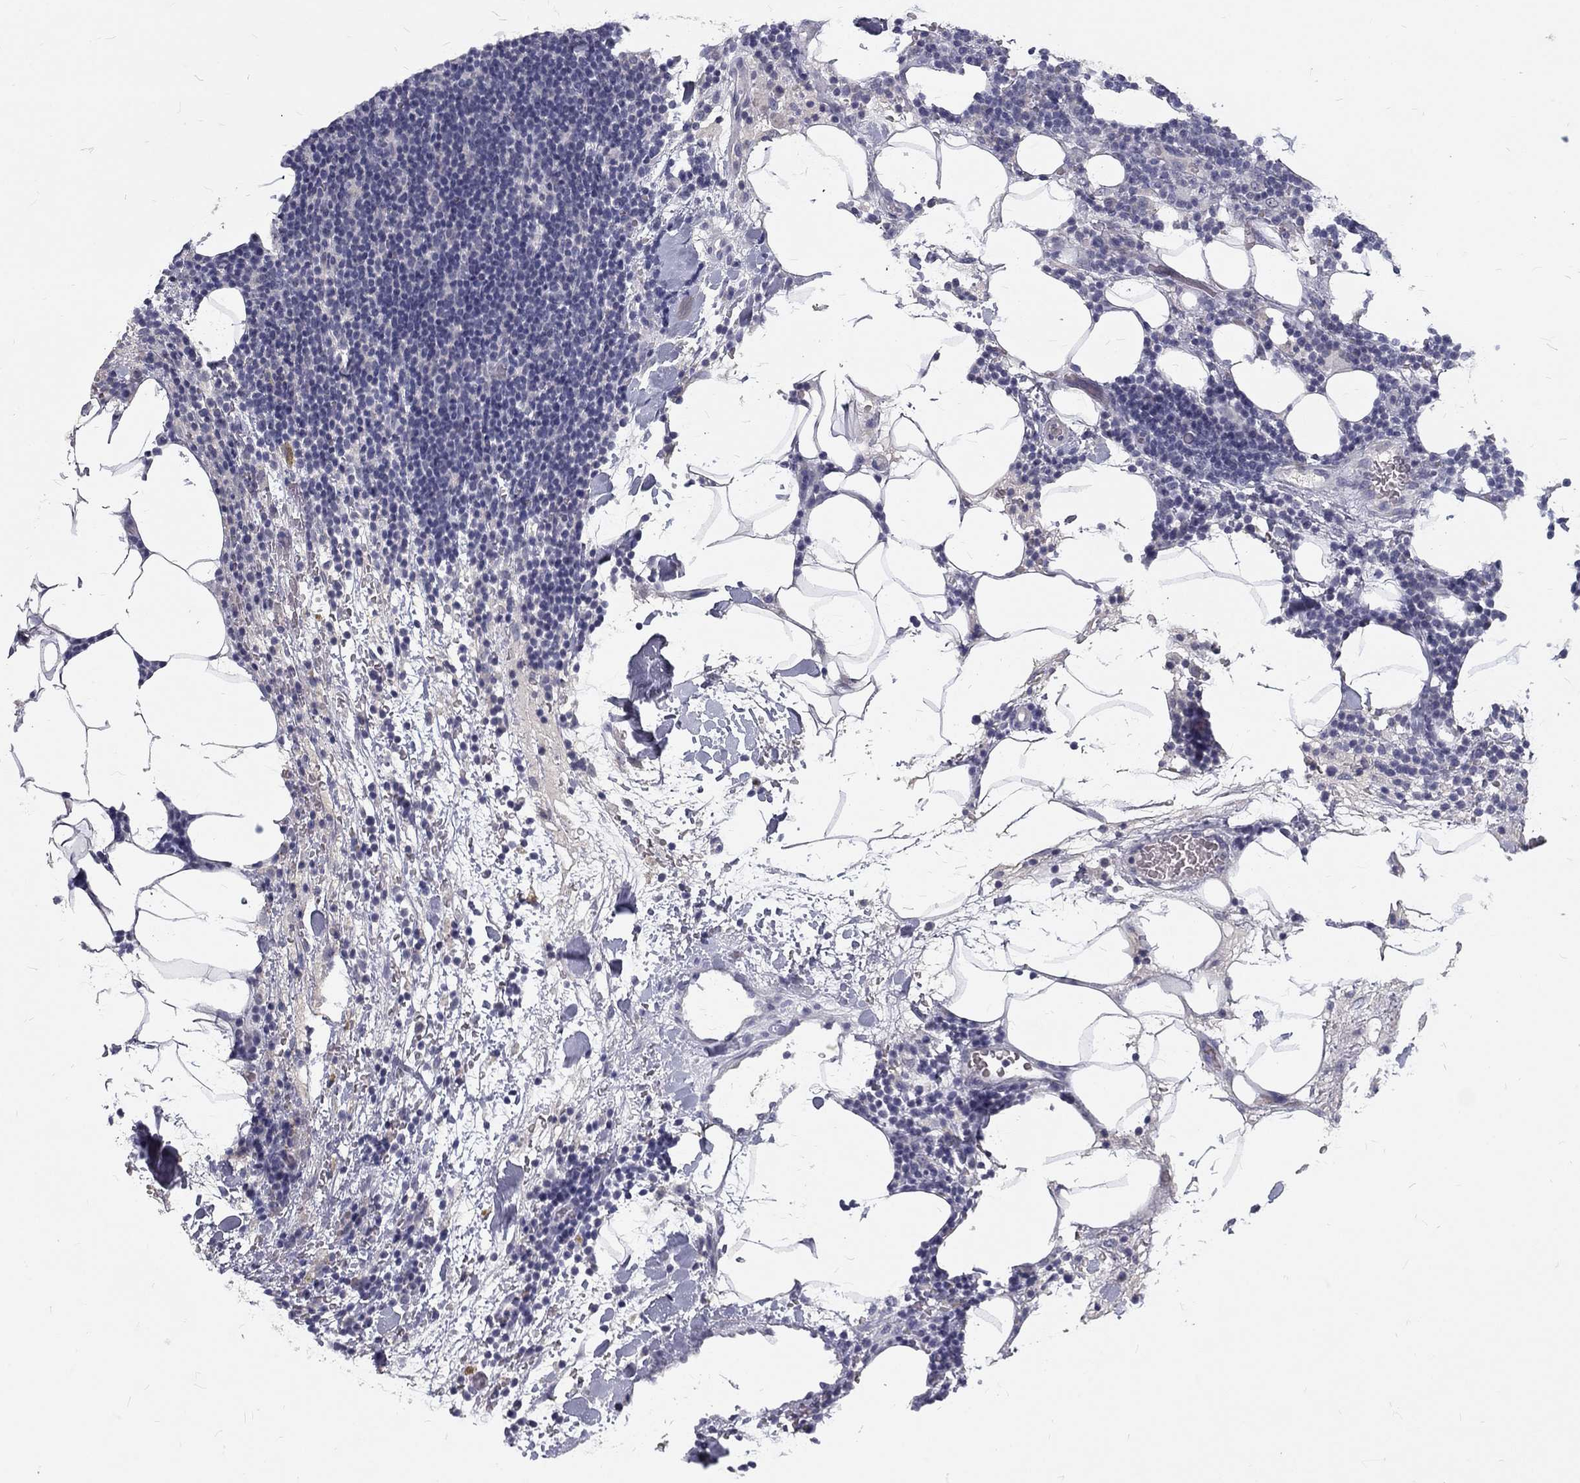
{"staining": {"intensity": "negative", "quantity": "none", "location": "none"}, "tissue": "lymphoma", "cell_type": "Tumor cells", "image_type": "cancer", "snomed": [{"axis": "morphology", "description": "Malignant lymphoma, non-Hodgkin's type, High grade"}, {"axis": "topography", "description": "Lymph node"}], "caption": "High power microscopy image of an IHC image of lymphoma, revealing no significant expression in tumor cells. Brightfield microscopy of IHC stained with DAB (3,3'-diaminobenzidine) (brown) and hematoxylin (blue), captured at high magnification.", "gene": "NOS1", "patient": {"sex": "male", "age": 61}}